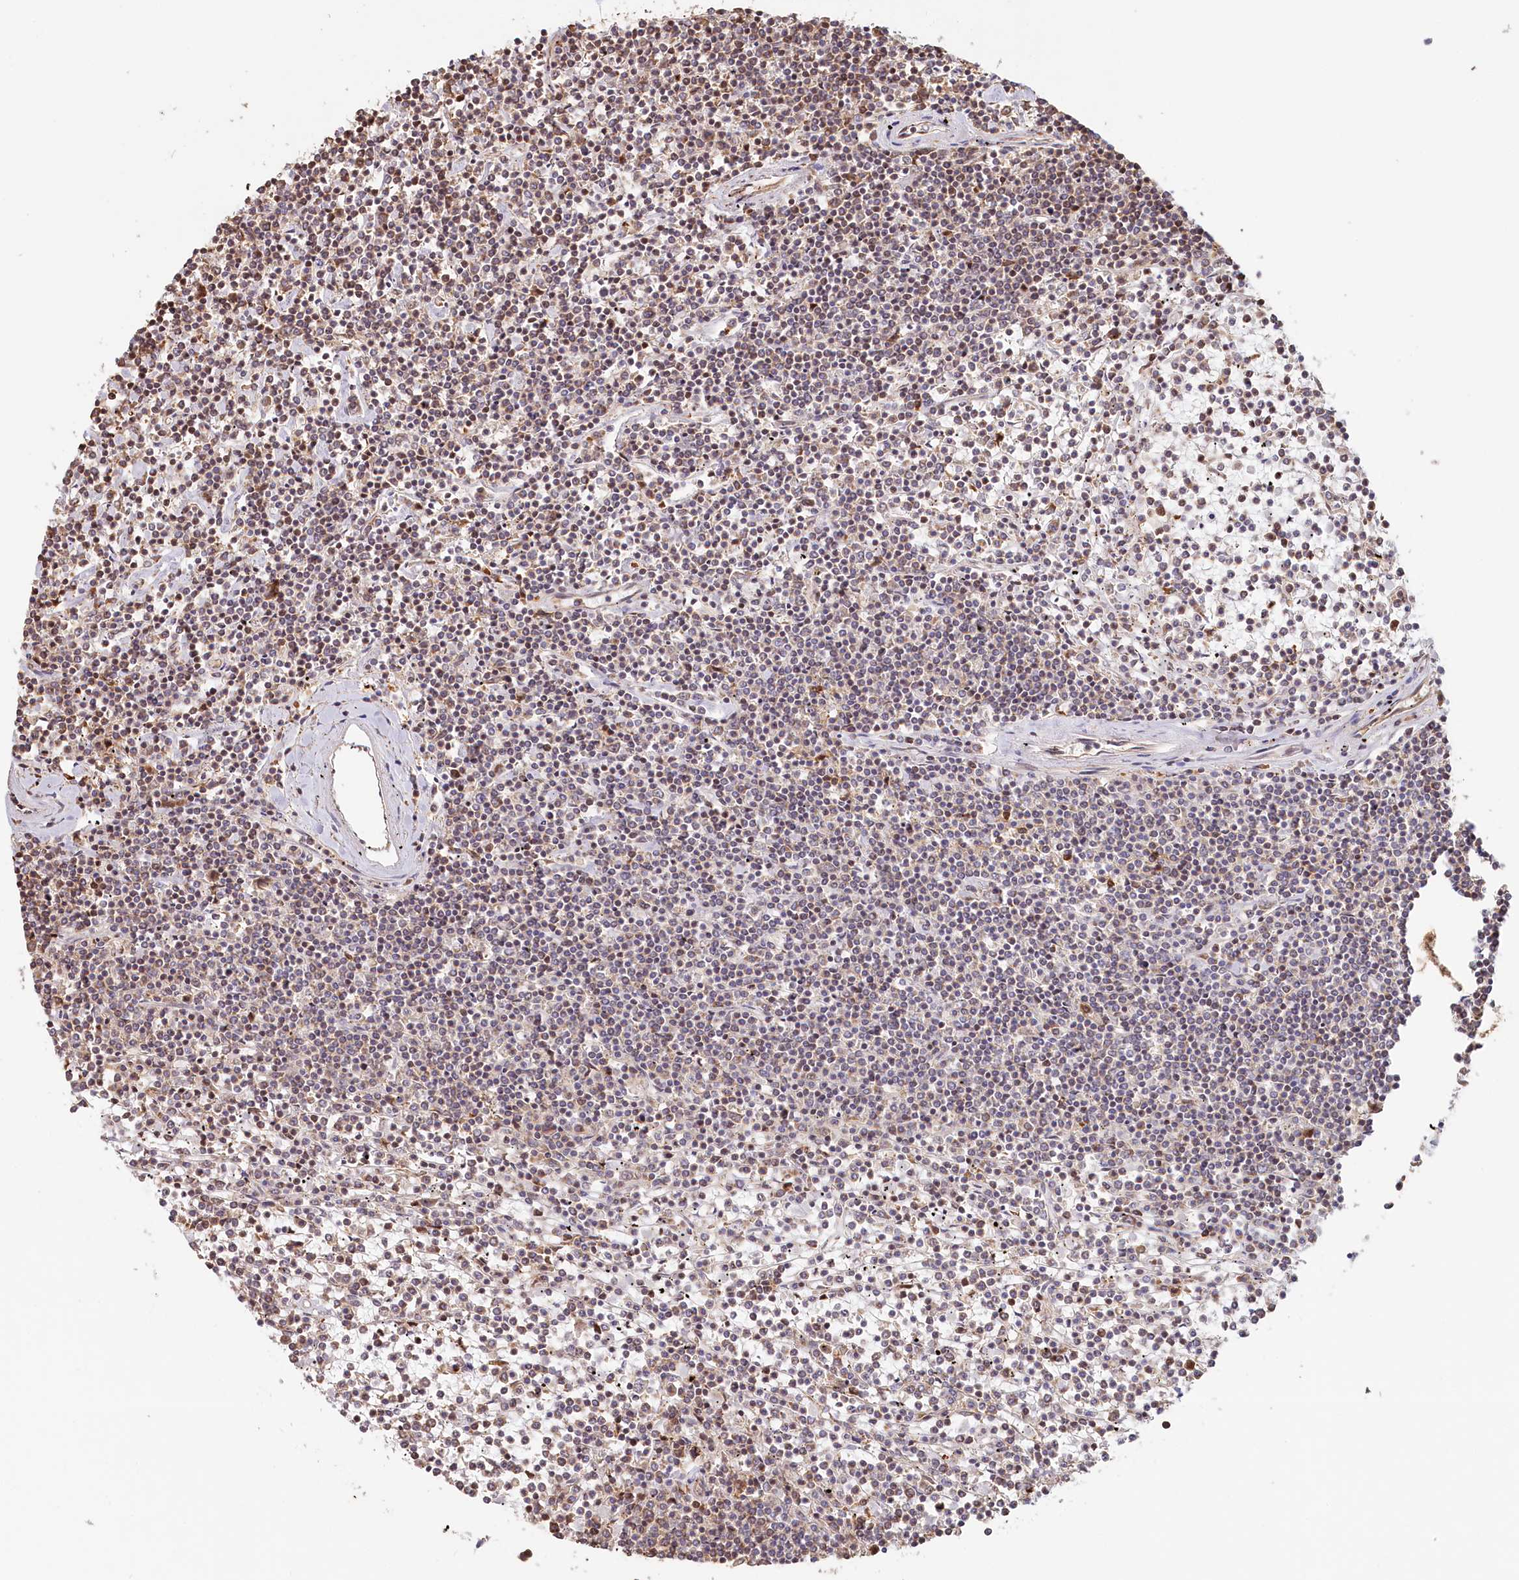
{"staining": {"intensity": "weak", "quantity": "25%-75%", "location": "cytoplasmic/membranous"}, "tissue": "lymphoma", "cell_type": "Tumor cells", "image_type": "cancer", "snomed": [{"axis": "morphology", "description": "Malignant lymphoma, non-Hodgkin's type, Low grade"}, {"axis": "topography", "description": "Spleen"}], "caption": "This photomicrograph displays lymphoma stained with immunohistochemistry to label a protein in brown. The cytoplasmic/membranous of tumor cells show weak positivity for the protein. Nuclei are counter-stained blue.", "gene": "HAL", "patient": {"sex": "female", "age": 19}}